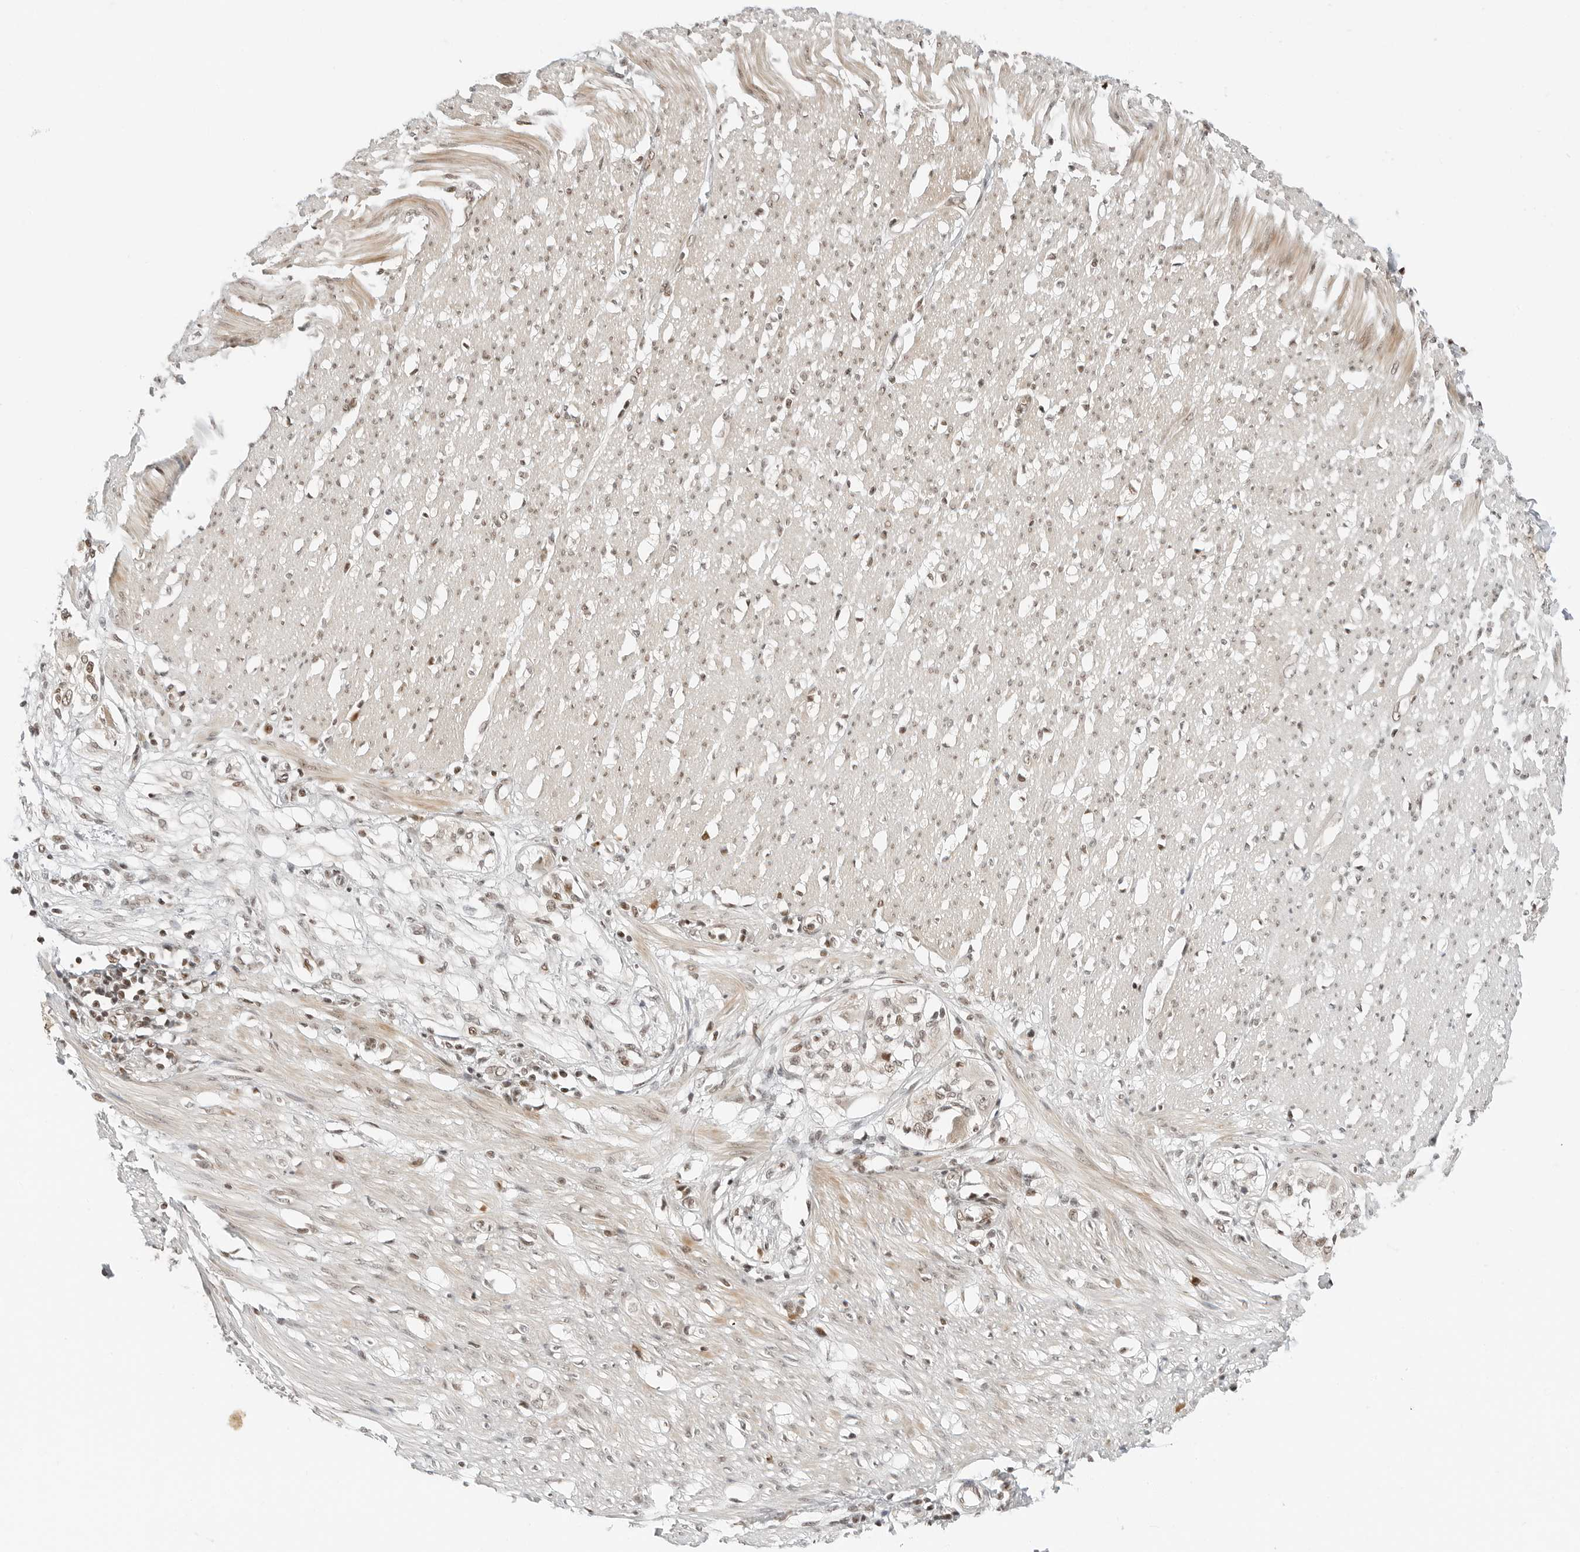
{"staining": {"intensity": "moderate", "quantity": "25%-75%", "location": "cytoplasmic/membranous,nuclear"}, "tissue": "smooth muscle", "cell_type": "Smooth muscle cells", "image_type": "normal", "snomed": [{"axis": "morphology", "description": "Normal tissue, NOS"}, {"axis": "morphology", "description": "Adenocarcinoma, NOS"}, {"axis": "topography", "description": "Colon"}, {"axis": "topography", "description": "Peripheral nerve tissue"}], "caption": "Normal smooth muscle demonstrates moderate cytoplasmic/membranous,nuclear staining in about 25%-75% of smooth muscle cells, visualized by immunohistochemistry.", "gene": "CRTC2", "patient": {"sex": "male", "age": 14}}